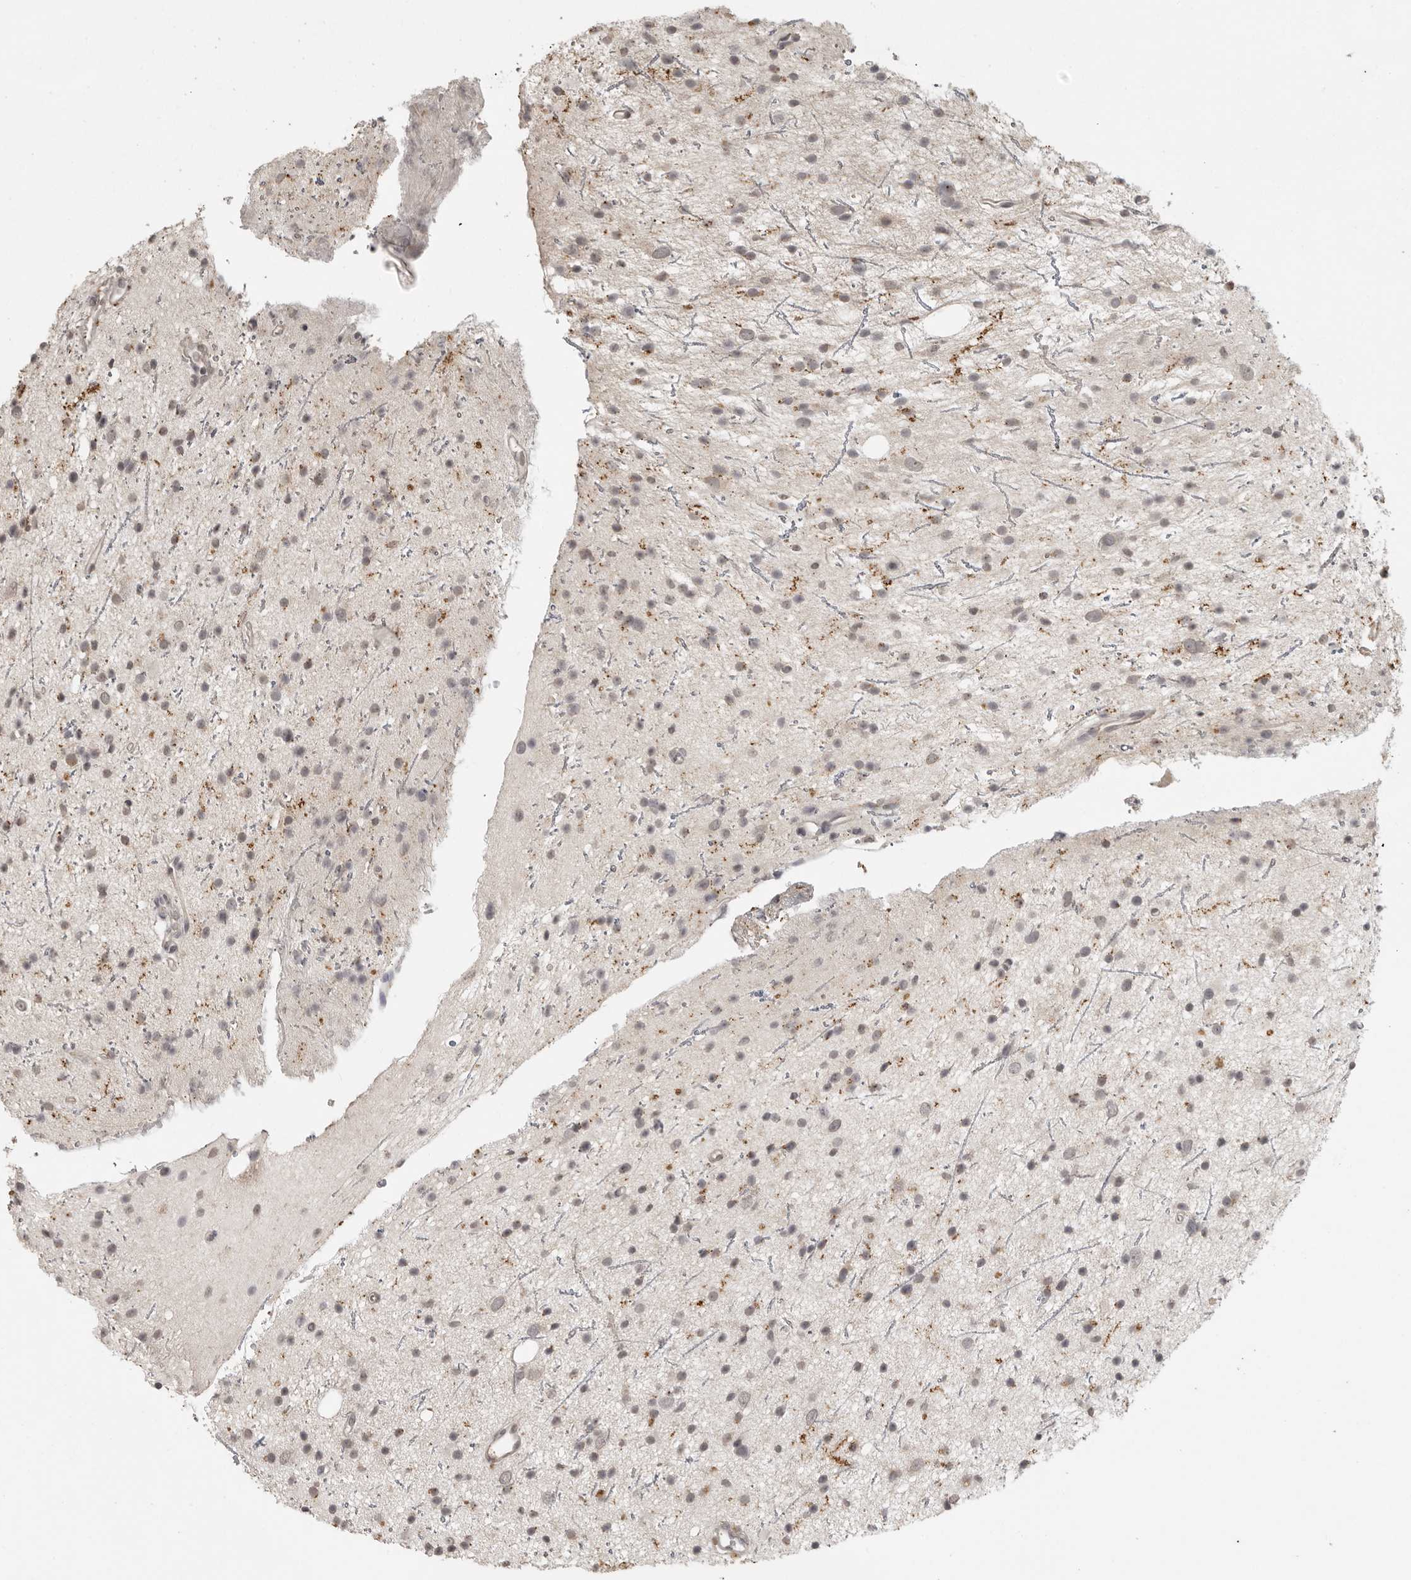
{"staining": {"intensity": "weak", "quantity": "25%-75%", "location": "cytoplasmic/membranous"}, "tissue": "glioma", "cell_type": "Tumor cells", "image_type": "cancer", "snomed": [{"axis": "morphology", "description": "Glioma, malignant, Low grade"}, {"axis": "topography", "description": "Cerebral cortex"}], "caption": "About 25%-75% of tumor cells in human malignant low-grade glioma show weak cytoplasmic/membranous protein expression as visualized by brown immunohistochemical staining.", "gene": "CTF1", "patient": {"sex": "female", "age": 39}}